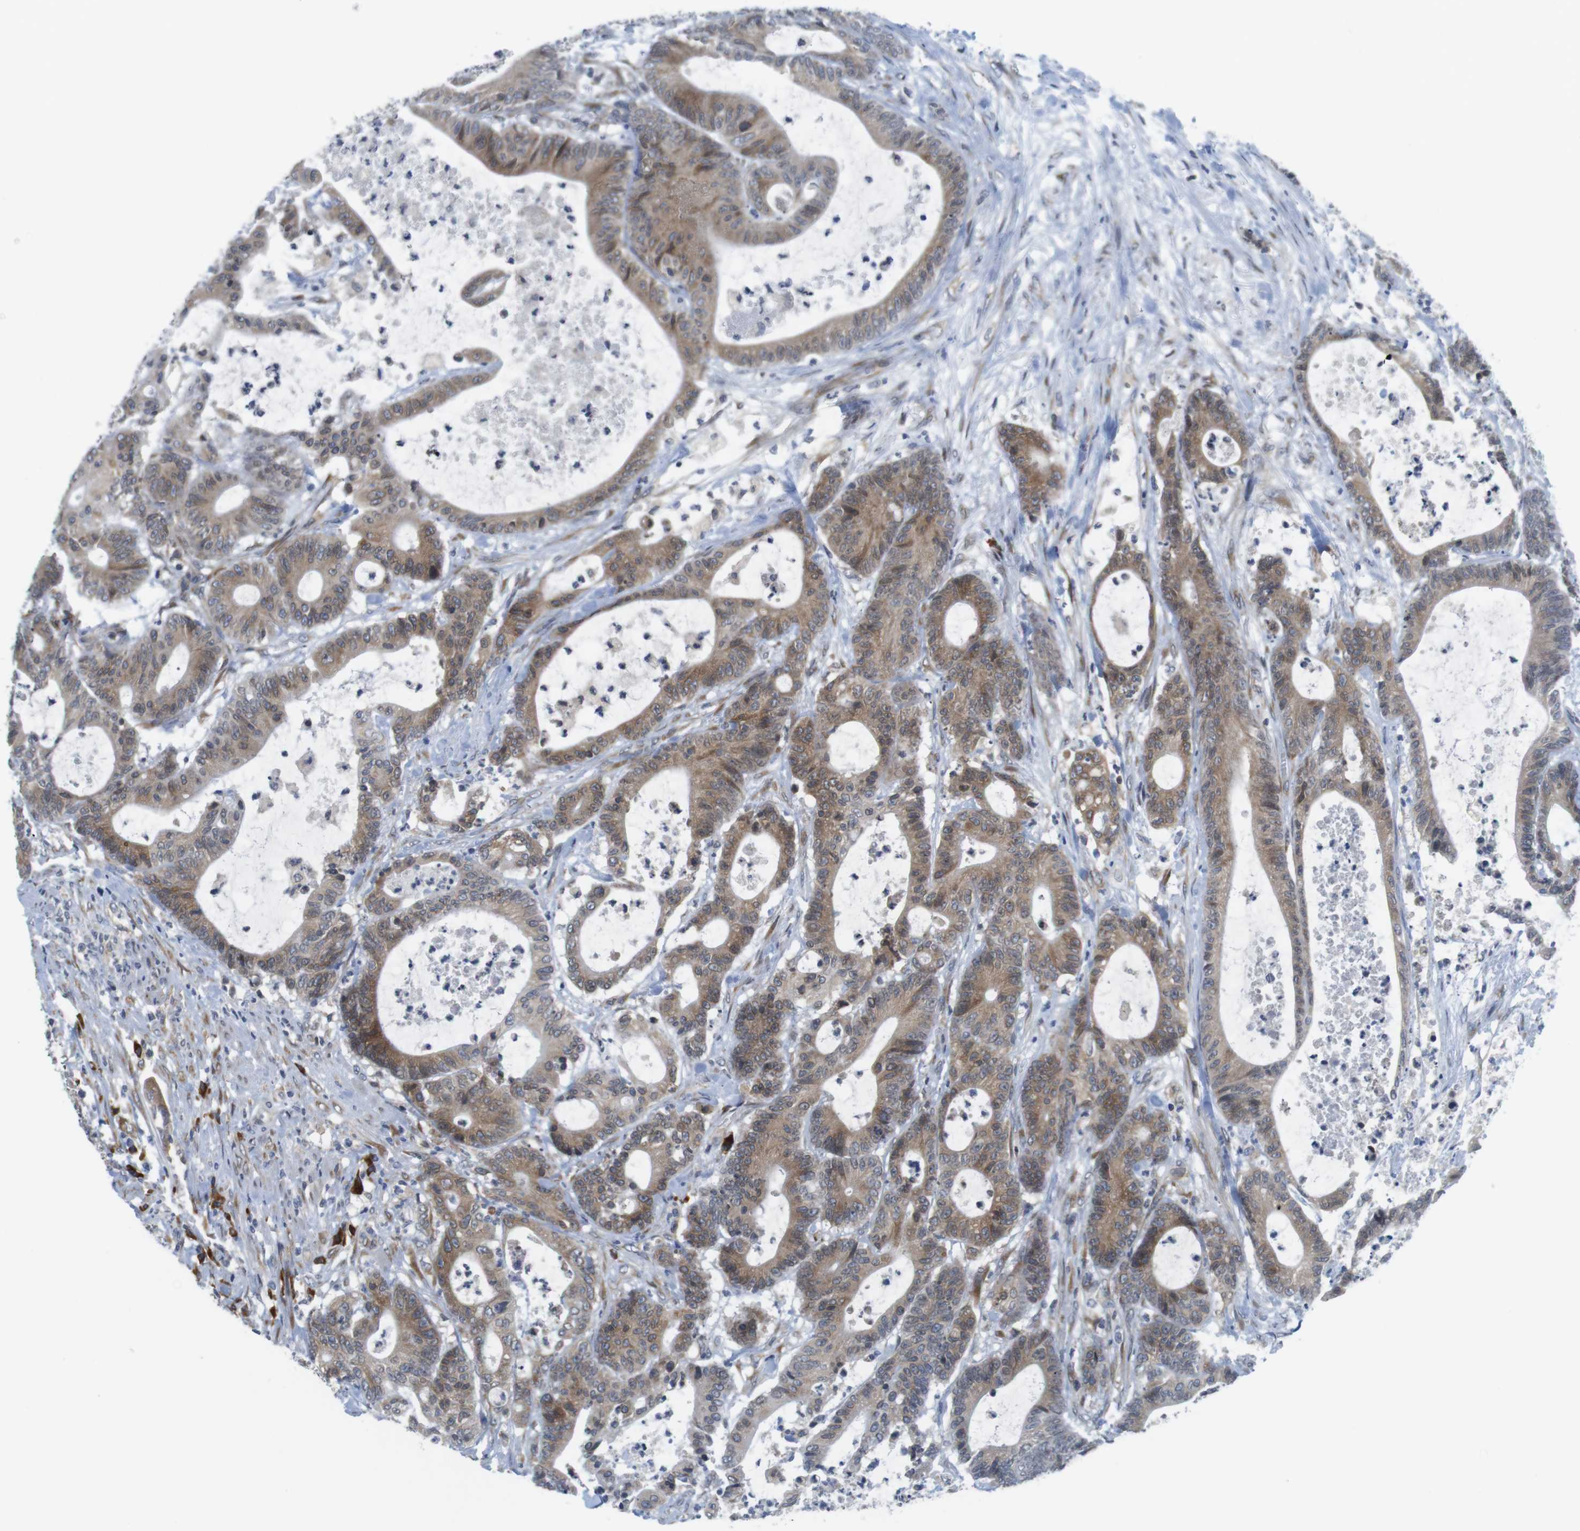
{"staining": {"intensity": "moderate", "quantity": ">75%", "location": "cytoplasmic/membranous"}, "tissue": "colorectal cancer", "cell_type": "Tumor cells", "image_type": "cancer", "snomed": [{"axis": "morphology", "description": "Adenocarcinoma, NOS"}, {"axis": "topography", "description": "Colon"}], "caption": "Tumor cells demonstrate medium levels of moderate cytoplasmic/membranous expression in approximately >75% of cells in adenocarcinoma (colorectal).", "gene": "ERGIC3", "patient": {"sex": "female", "age": 84}}